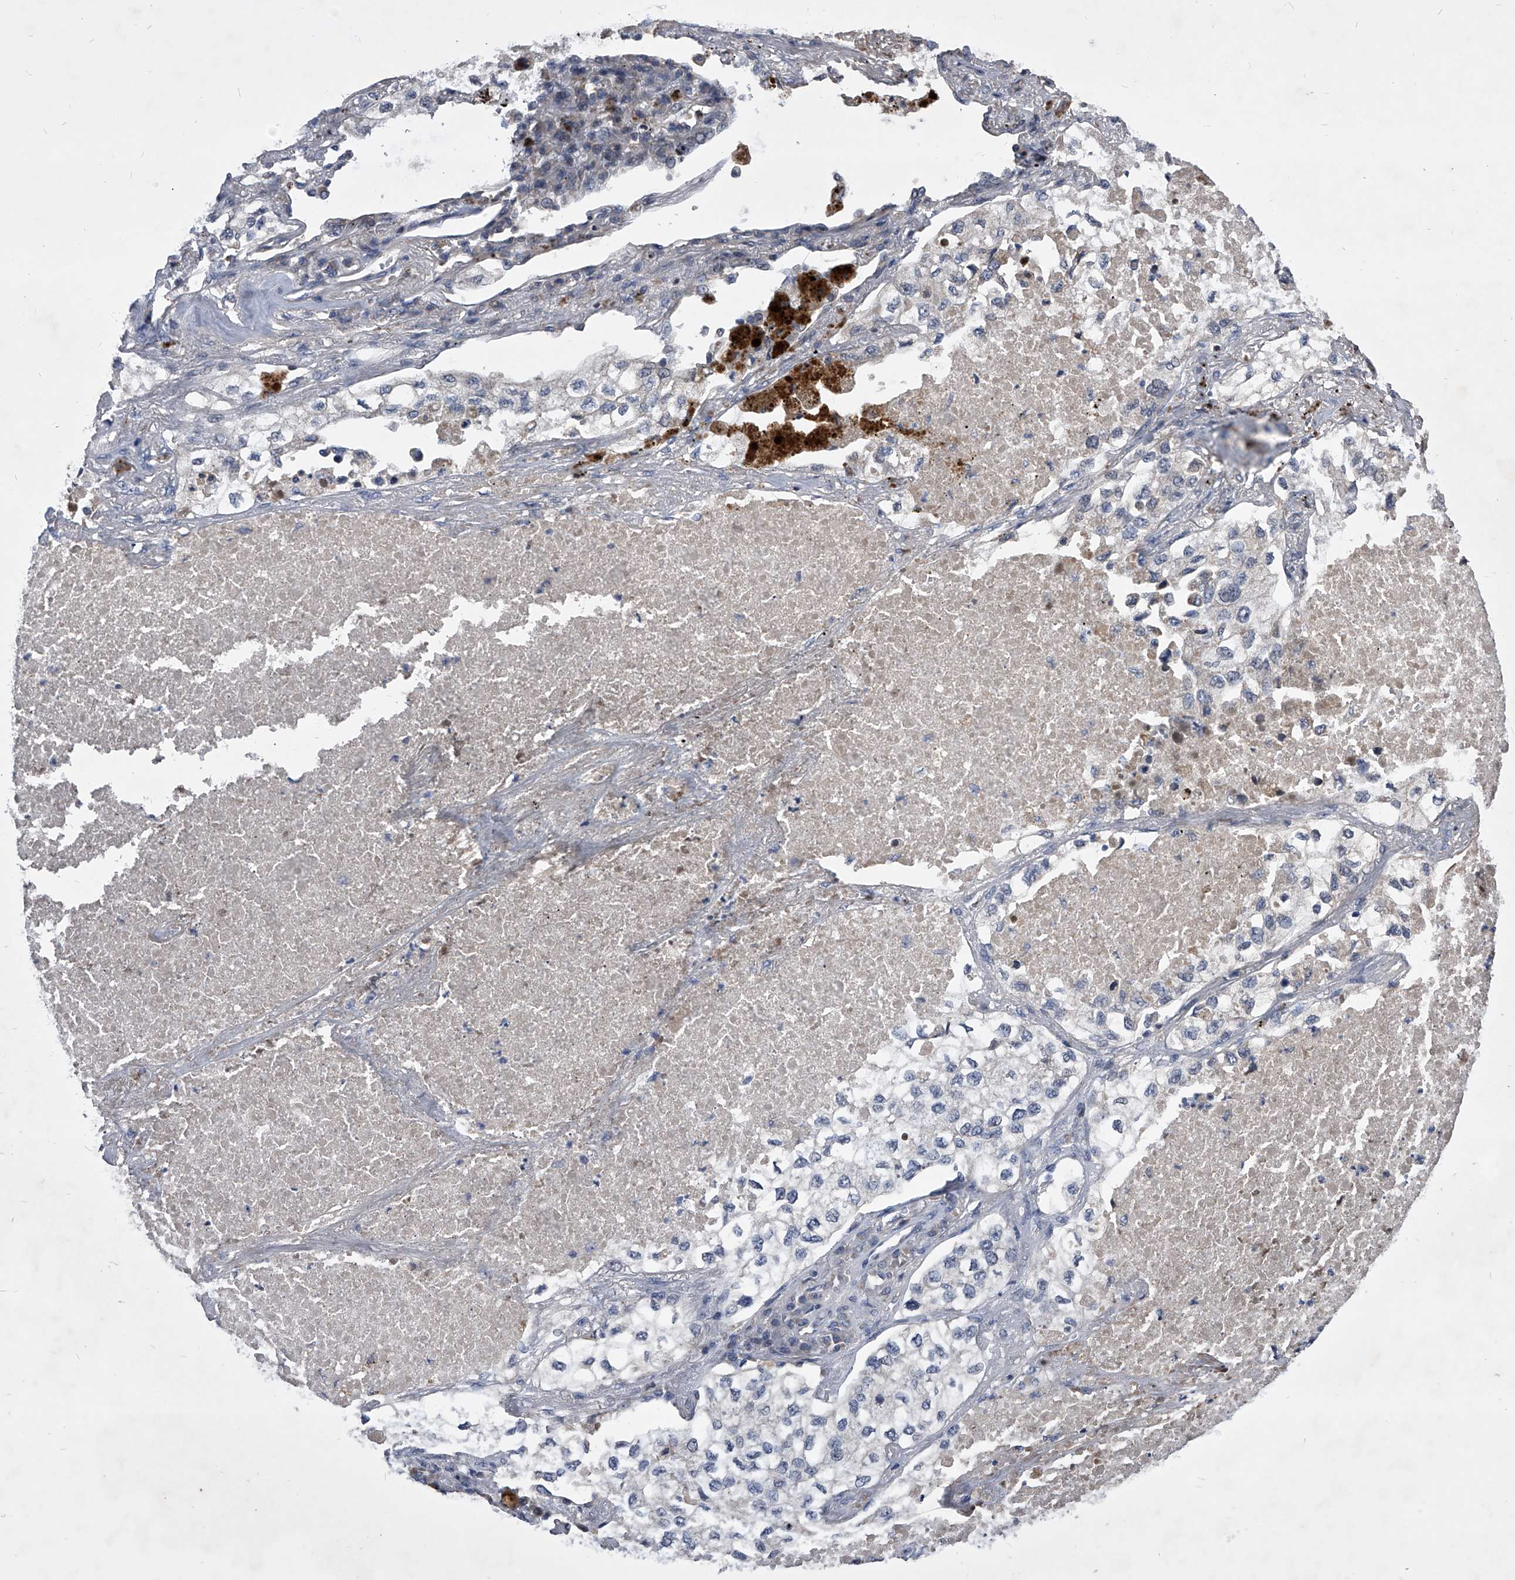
{"staining": {"intensity": "negative", "quantity": "none", "location": "none"}, "tissue": "lung cancer", "cell_type": "Tumor cells", "image_type": "cancer", "snomed": [{"axis": "morphology", "description": "Adenocarcinoma, NOS"}, {"axis": "topography", "description": "Lung"}], "caption": "Tumor cells show no significant staining in lung adenocarcinoma. Nuclei are stained in blue.", "gene": "ZNF76", "patient": {"sex": "male", "age": 63}}